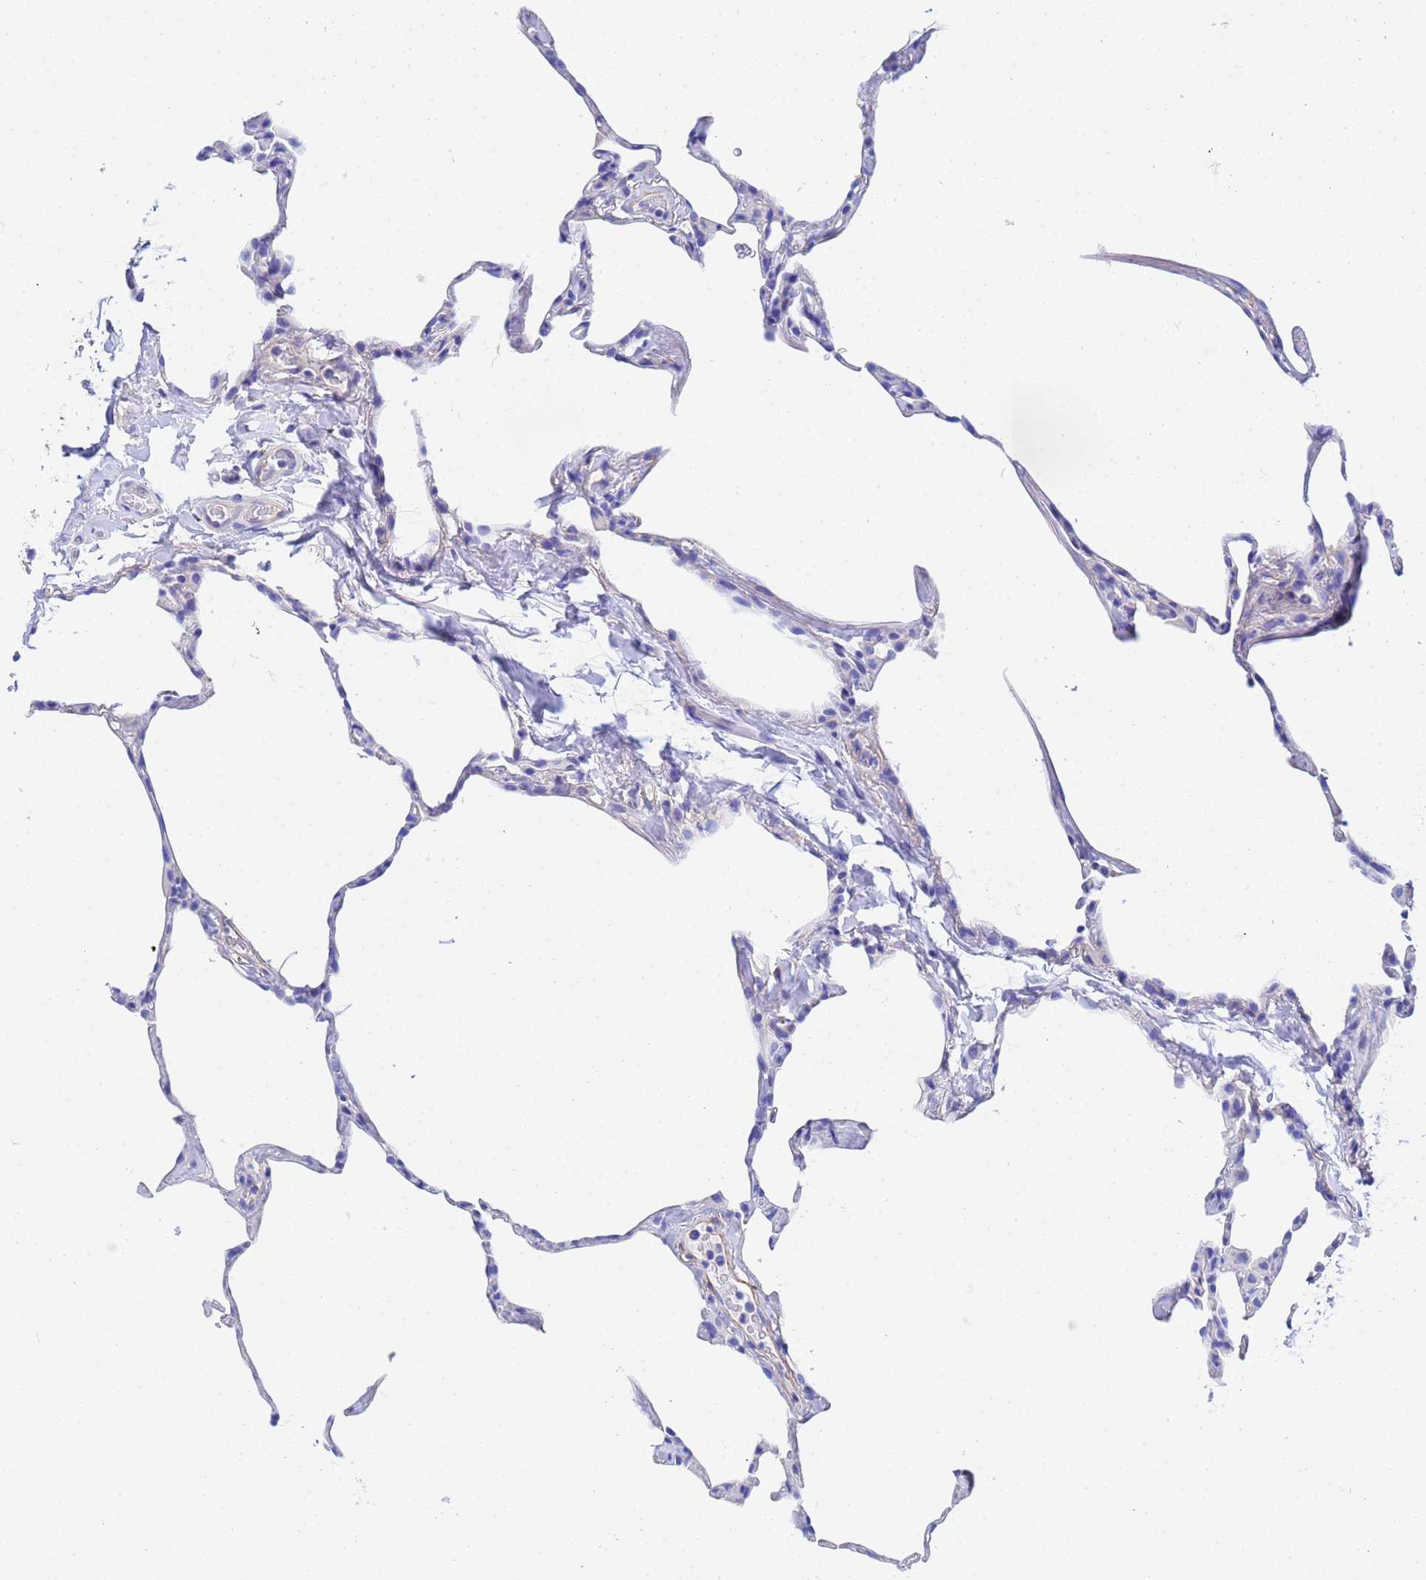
{"staining": {"intensity": "negative", "quantity": "none", "location": "none"}, "tissue": "lung", "cell_type": "Alveolar cells", "image_type": "normal", "snomed": [{"axis": "morphology", "description": "Normal tissue, NOS"}, {"axis": "topography", "description": "Lung"}], "caption": "This is an IHC image of normal human lung. There is no positivity in alveolar cells.", "gene": "CST1", "patient": {"sex": "male", "age": 65}}